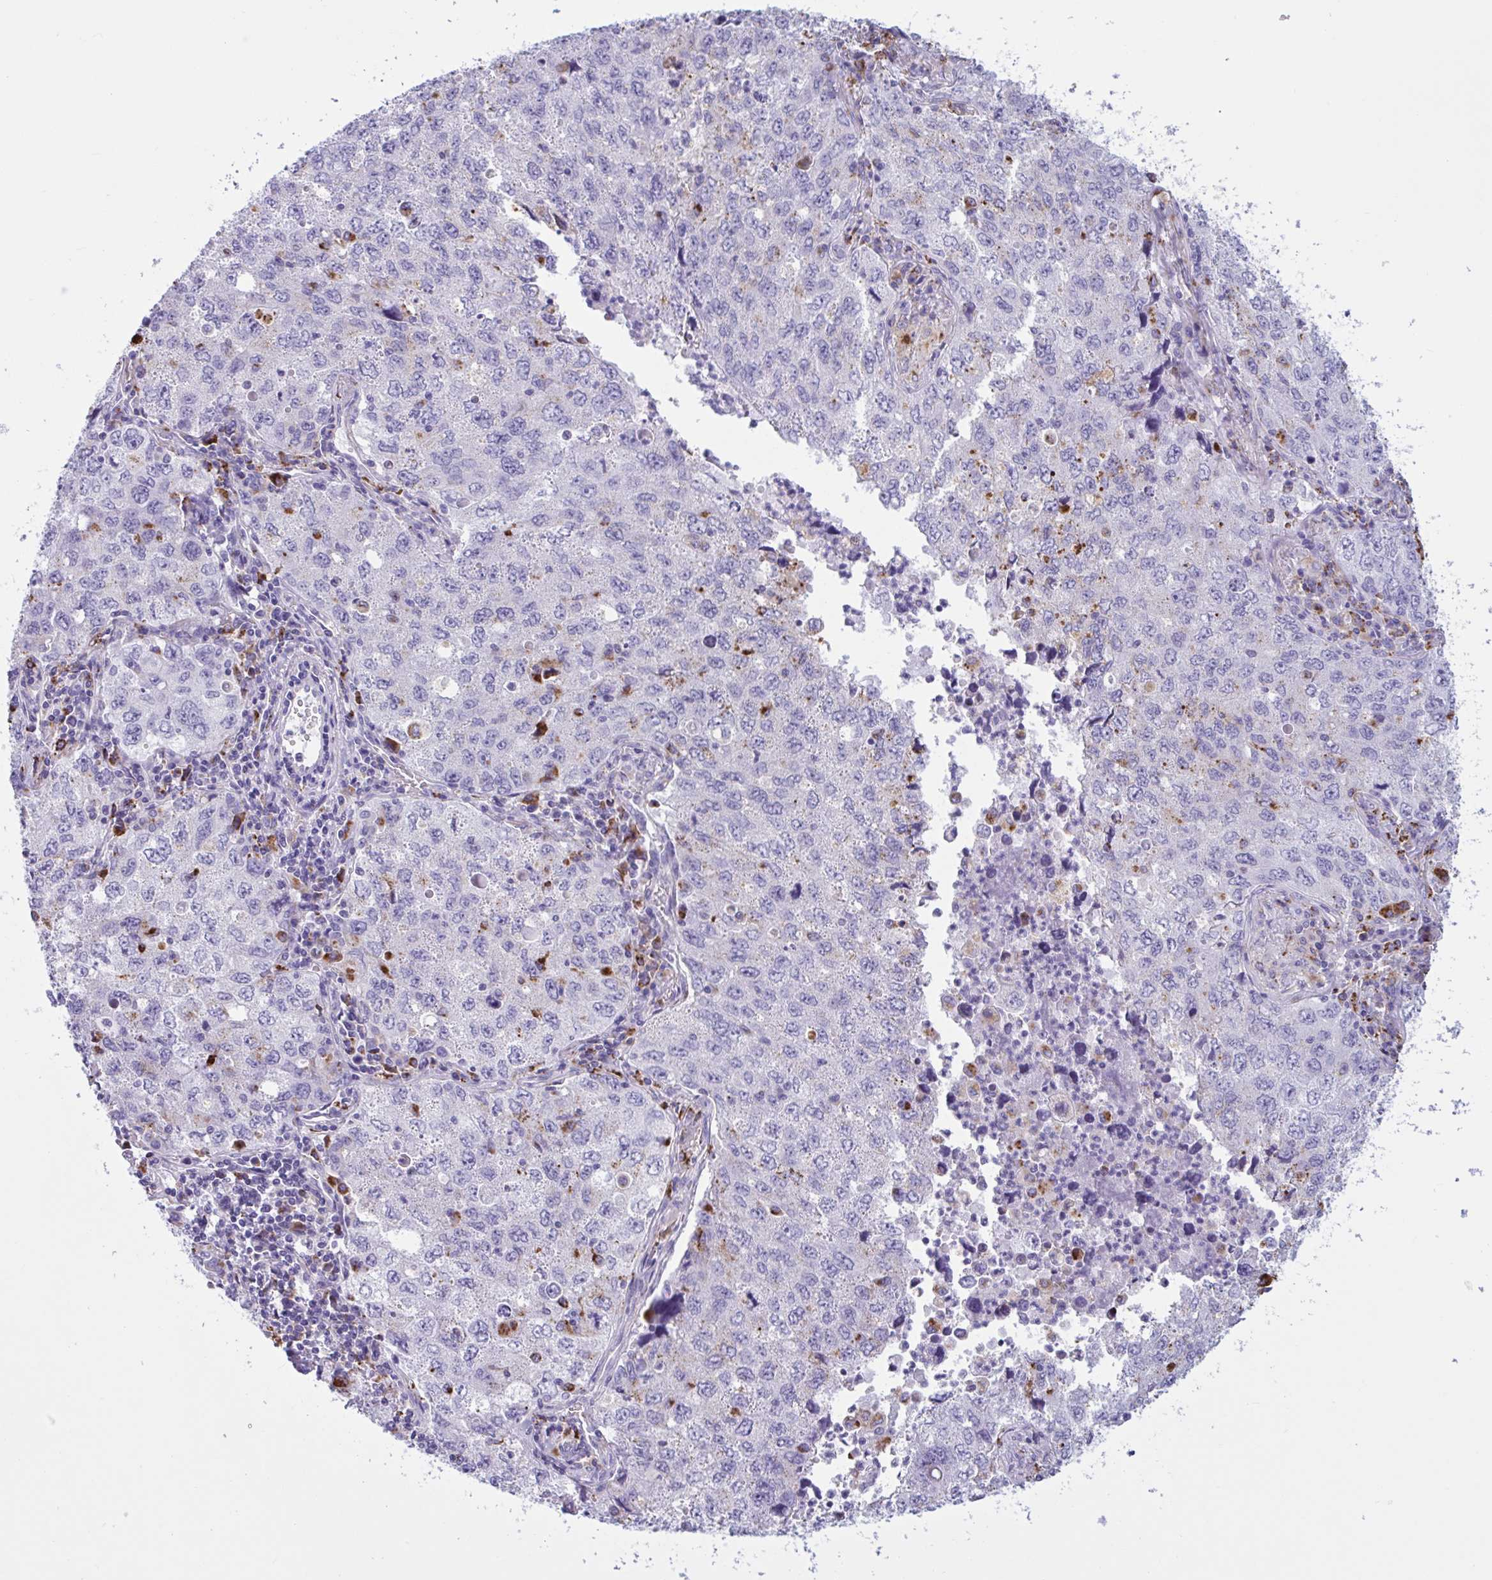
{"staining": {"intensity": "moderate", "quantity": "<25%", "location": "cytoplasmic/membranous"}, "tissue": "lung cancer", "cell_type": "Tumor cells", "image_type": "cancer", "snomed": [{"axis": "morphology", "description": "Adenocarcinoma, NOS"}, {"axis": "topography", "description": "Lung"}], "caption": "This photomicrograph demonstrates immunohistochemistry staining of lung cancer (adenocarcinoma), with low moderate cytoplasmic/membranous staining in about <25% of tumor cells.", "gene": "XCL1", "patient": {"sex": "female", "age": 57}}